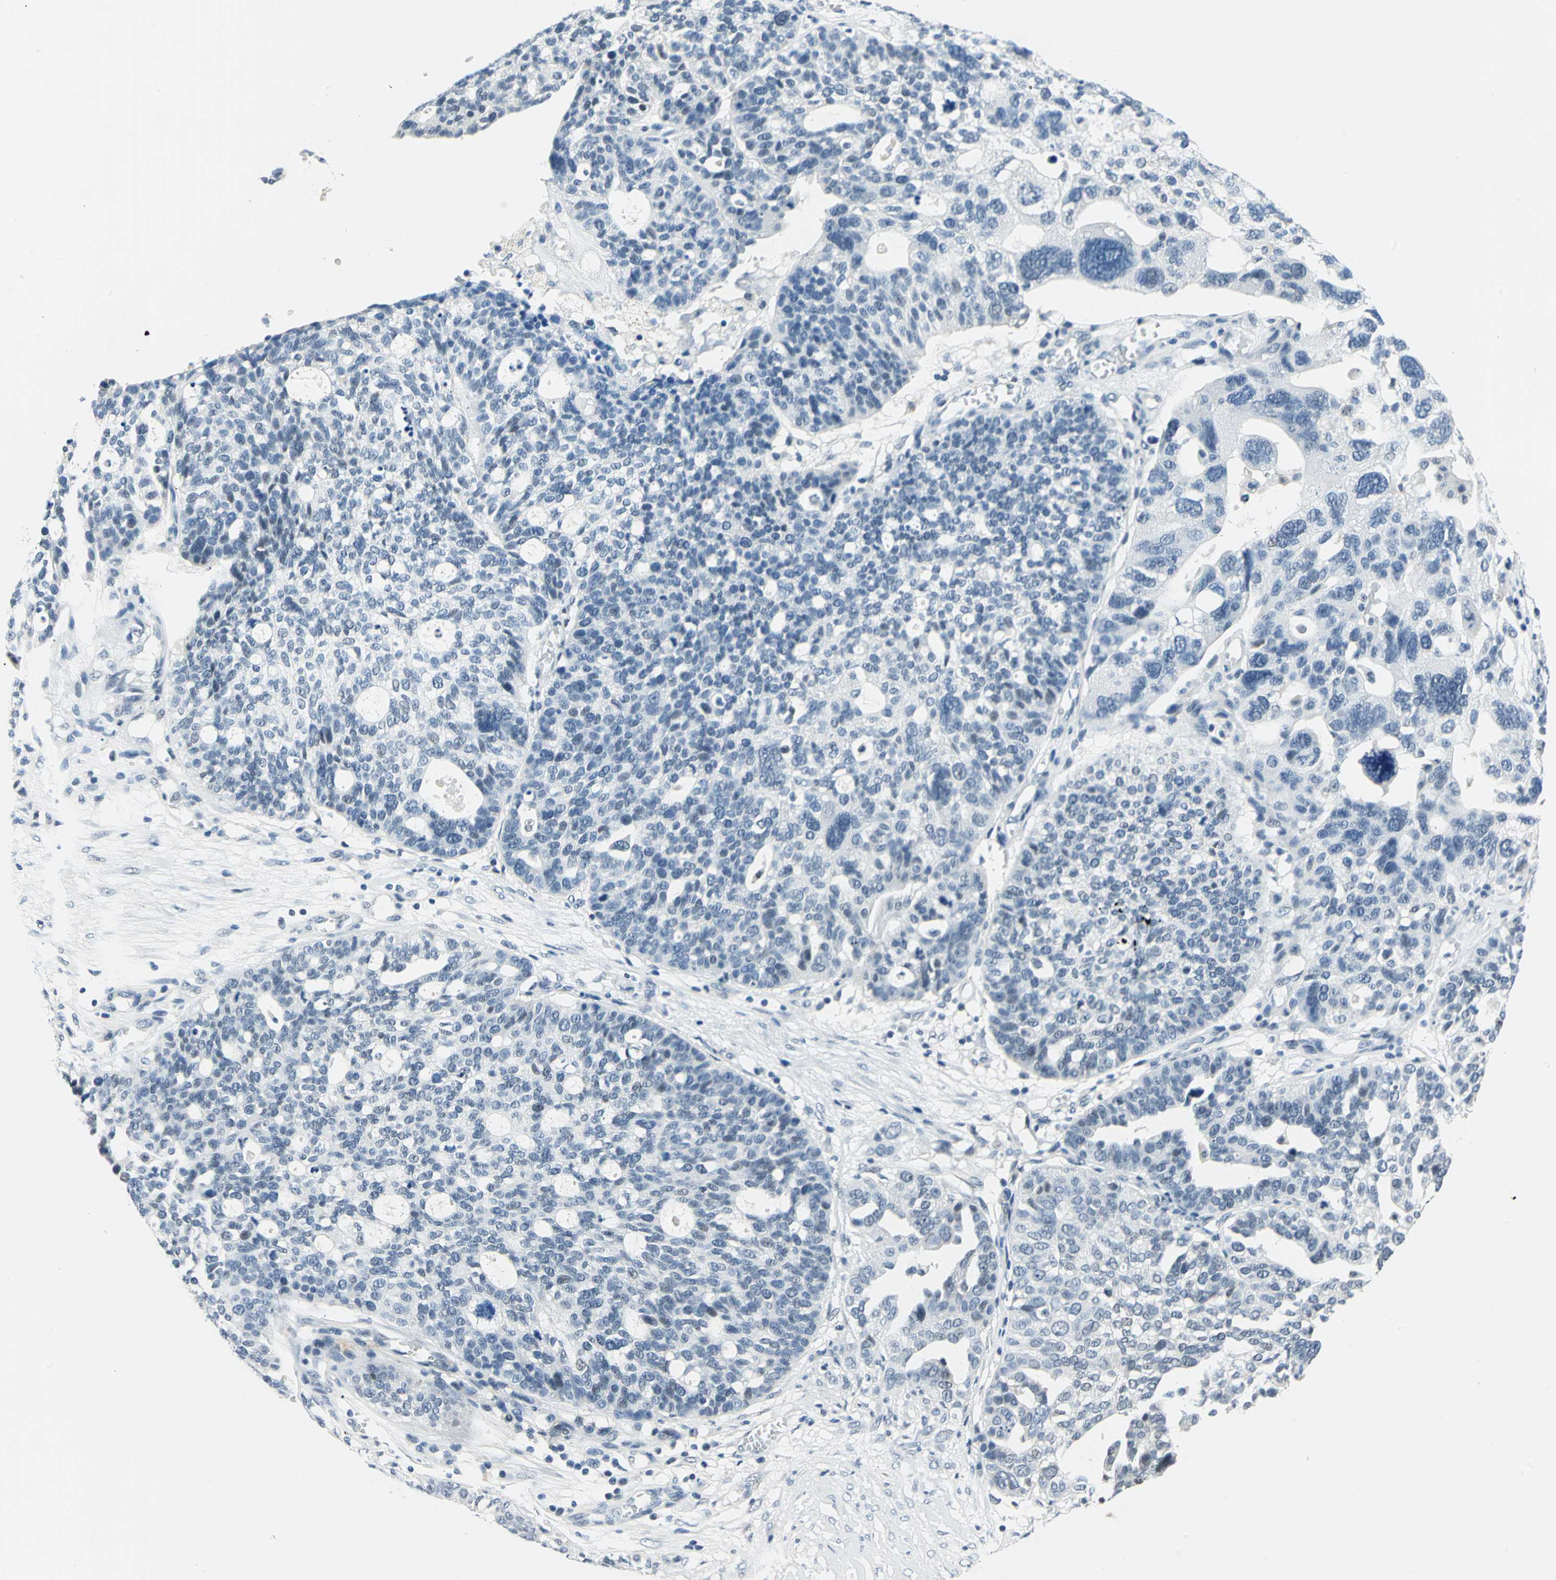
{"staining": {"intensity": "negative", "quantity": "none", "location": "none"}, "tissue": "ovarian cancer", "cell_type": "Tumor cells", "image_type": "cancer", "snomed": [{"axis": "morphology", "description": "Cystadenocarcinoma, serous, NOS"}, {"axis": "topography", "description": "Ovary"}], "caption": "Serous cystadenocarcinoma (ovarian) was stained to show a protein in brown. There is no significant positivity in tumor cells.", "gene": "RAD17", "patient": {"sex": "female", "age": 59}}